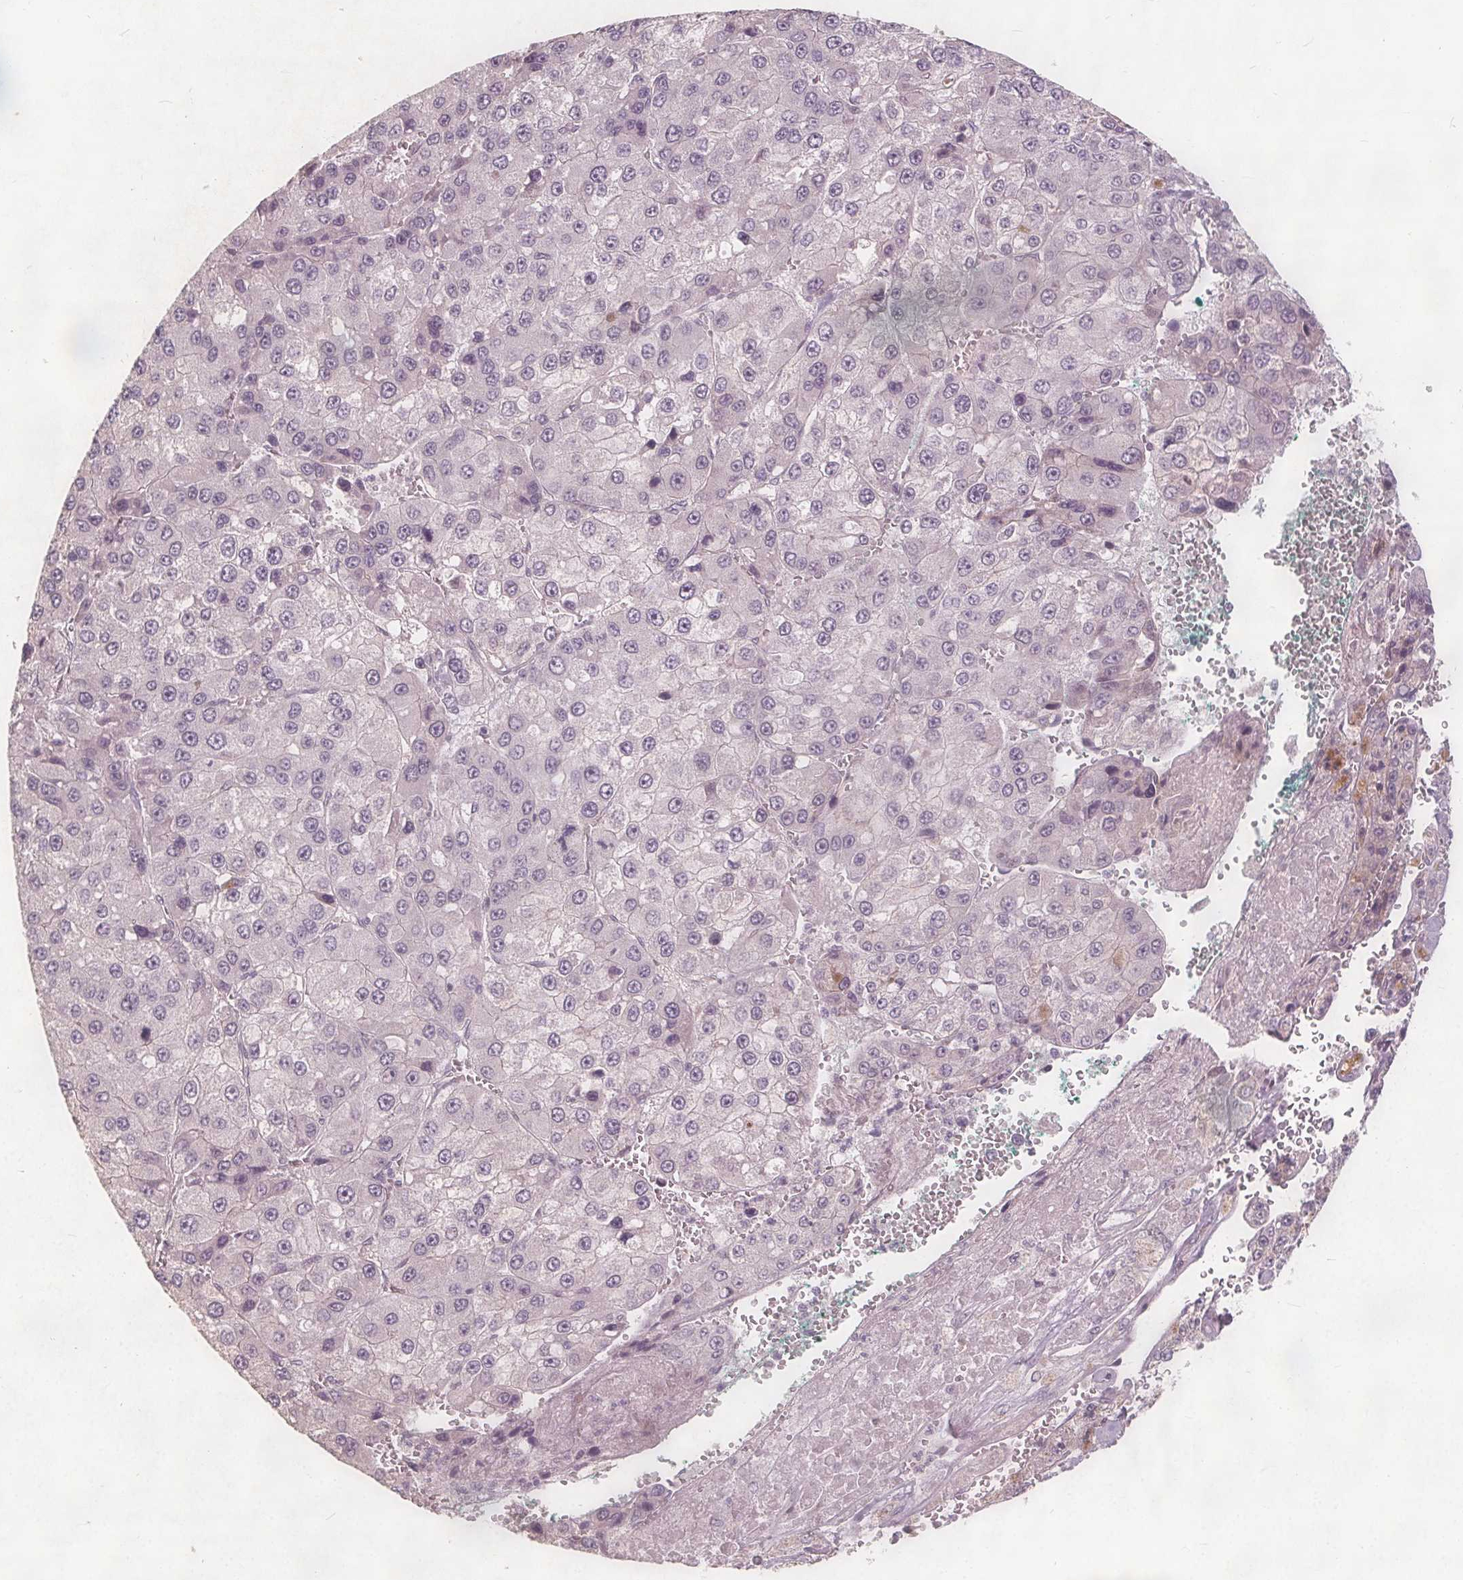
{"staining": {"intensity": "negative", "quantity": "none", "location": "none"}, "tissue": "liver cancer", "cell_type": "Tumor cells", "image_type": "cancer", "snomed": [{"axis": "morphology", "description": "Carcinoma, Hepatocellular, NOS"}, {"axis": "topography", "description": "Liver"}], "caption": "High power microscopy photomicrograph of an immunohistochemistry image of liver hepatocellular carcinoma, revealing no significant positivity in tumor cells.", "gene": "PTPRT", "patient": {"sex": "female", "age": 73}}